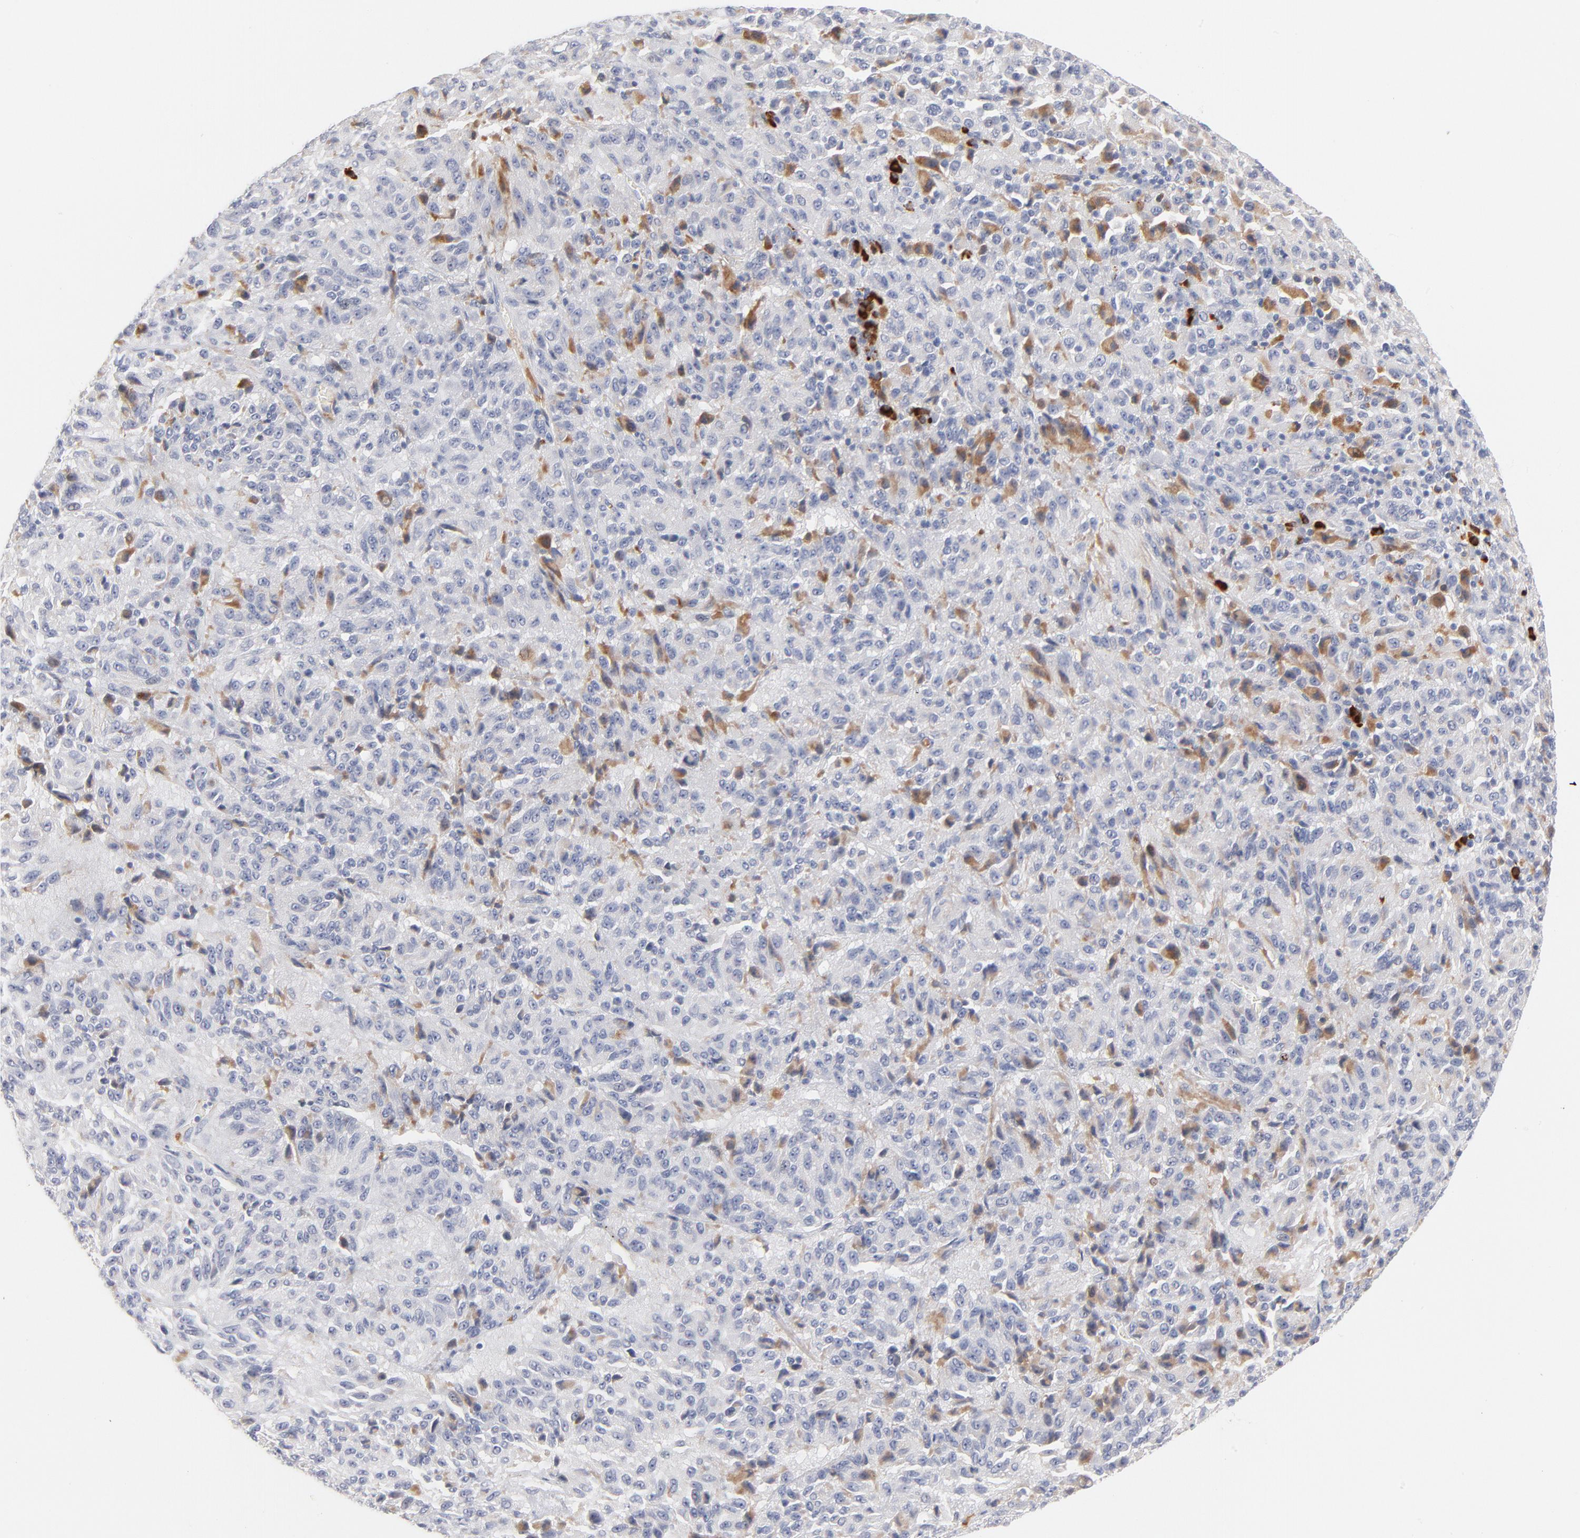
{"staining": {"intensity": "negative", "quantity": "none", "location": "none"}, "tissue": "melanoma", "cell_type": "Tumor cells", "image_type": "cancer", "snomed": [{"axis": "morphology", "description": "Malignant melanoma, Metastatic site"}, {"axis": "topography", "description": "Lung"}], "caption": "Tumor cells show no significant protein expression in melanoma.", "gene": "PLAT", "patient": {"sex": "male", "age": 64}}